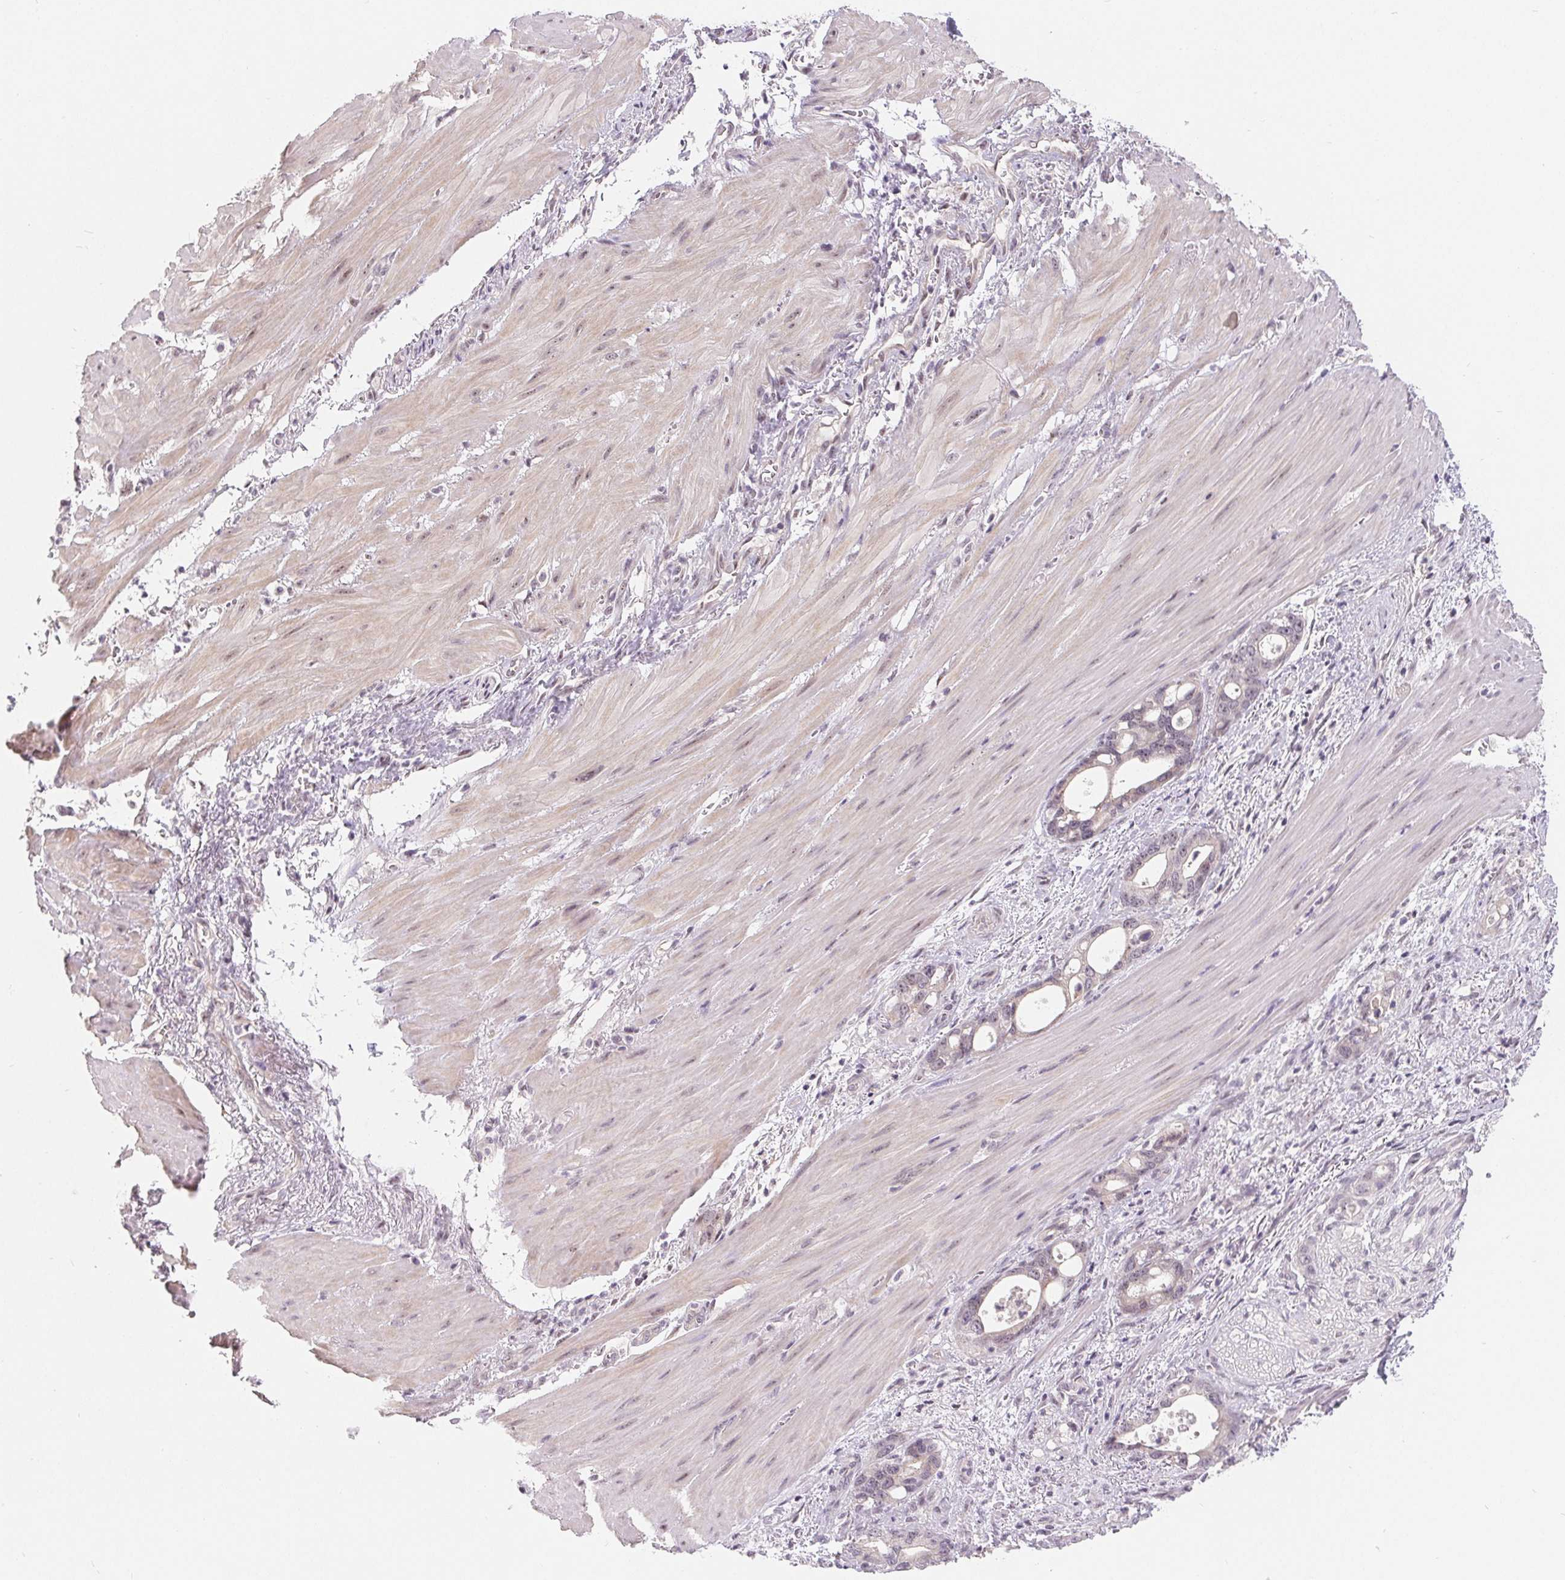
{"staining": {"intensity": "weak", "quantity": "25%-75%", "location": "nuclear"}, "tissue": "stomach cancer", "cell_type": "Tumor cells", "image_type": "cancer", "snomed": [{"axis": "morphology", "description": "Normal tissue, NOS"}, {"axis": "morphology", "description": "Adenocarcinoma, NOS"}, {"axis": "topography", "description": "Esophagus"}, {"axis": "topography", "description": "Stomach, upper"}], "caption": "This photomicrograph exhibits IHC staining of stomach cancer, with low weak nuclear positivity in approximately 25%-75% of tumor cells.", "gene": "LCA5L", "patient": {"sex": "male", "age": 74}}